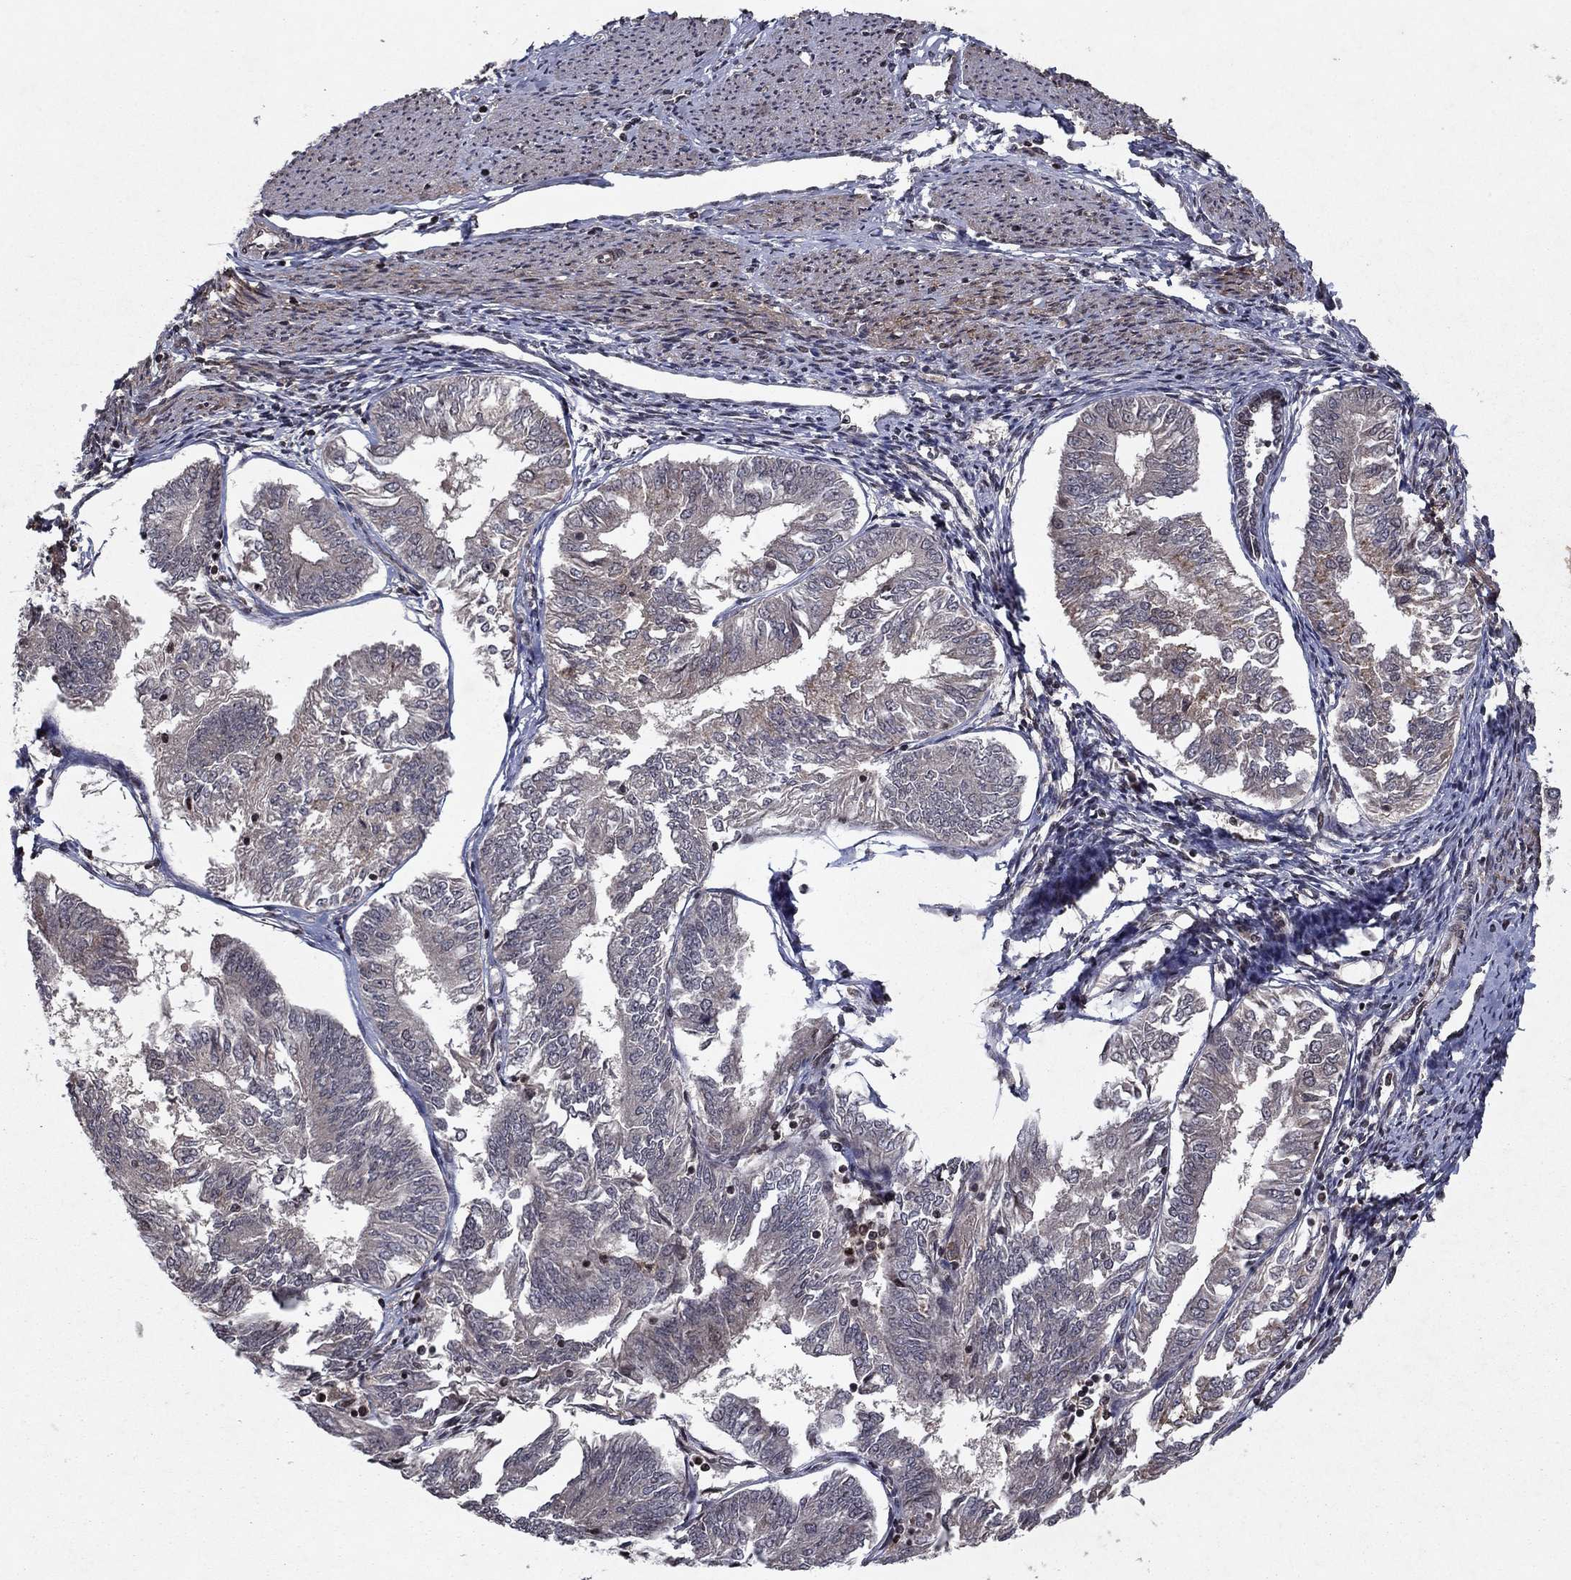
{"staining": {"intensity": "negative", "quantity": "none", "location": "none"}, "tissue": "endometrial cancer", "cell_type": "Tumor cells", "image_type": "cancer", "snomed": [{"axis": "morphology", "description": "Adenocarcinoma, NOS"}, {"axis": "topography", "description": "Endometrium"}], "caption": "The photomicrograph demonstrates no significant positivity in tumor cells of endometrial cancer (adenocarcinoma).", "gene": "SORBS1", "patient": {"sex": "female", "age": 58}}